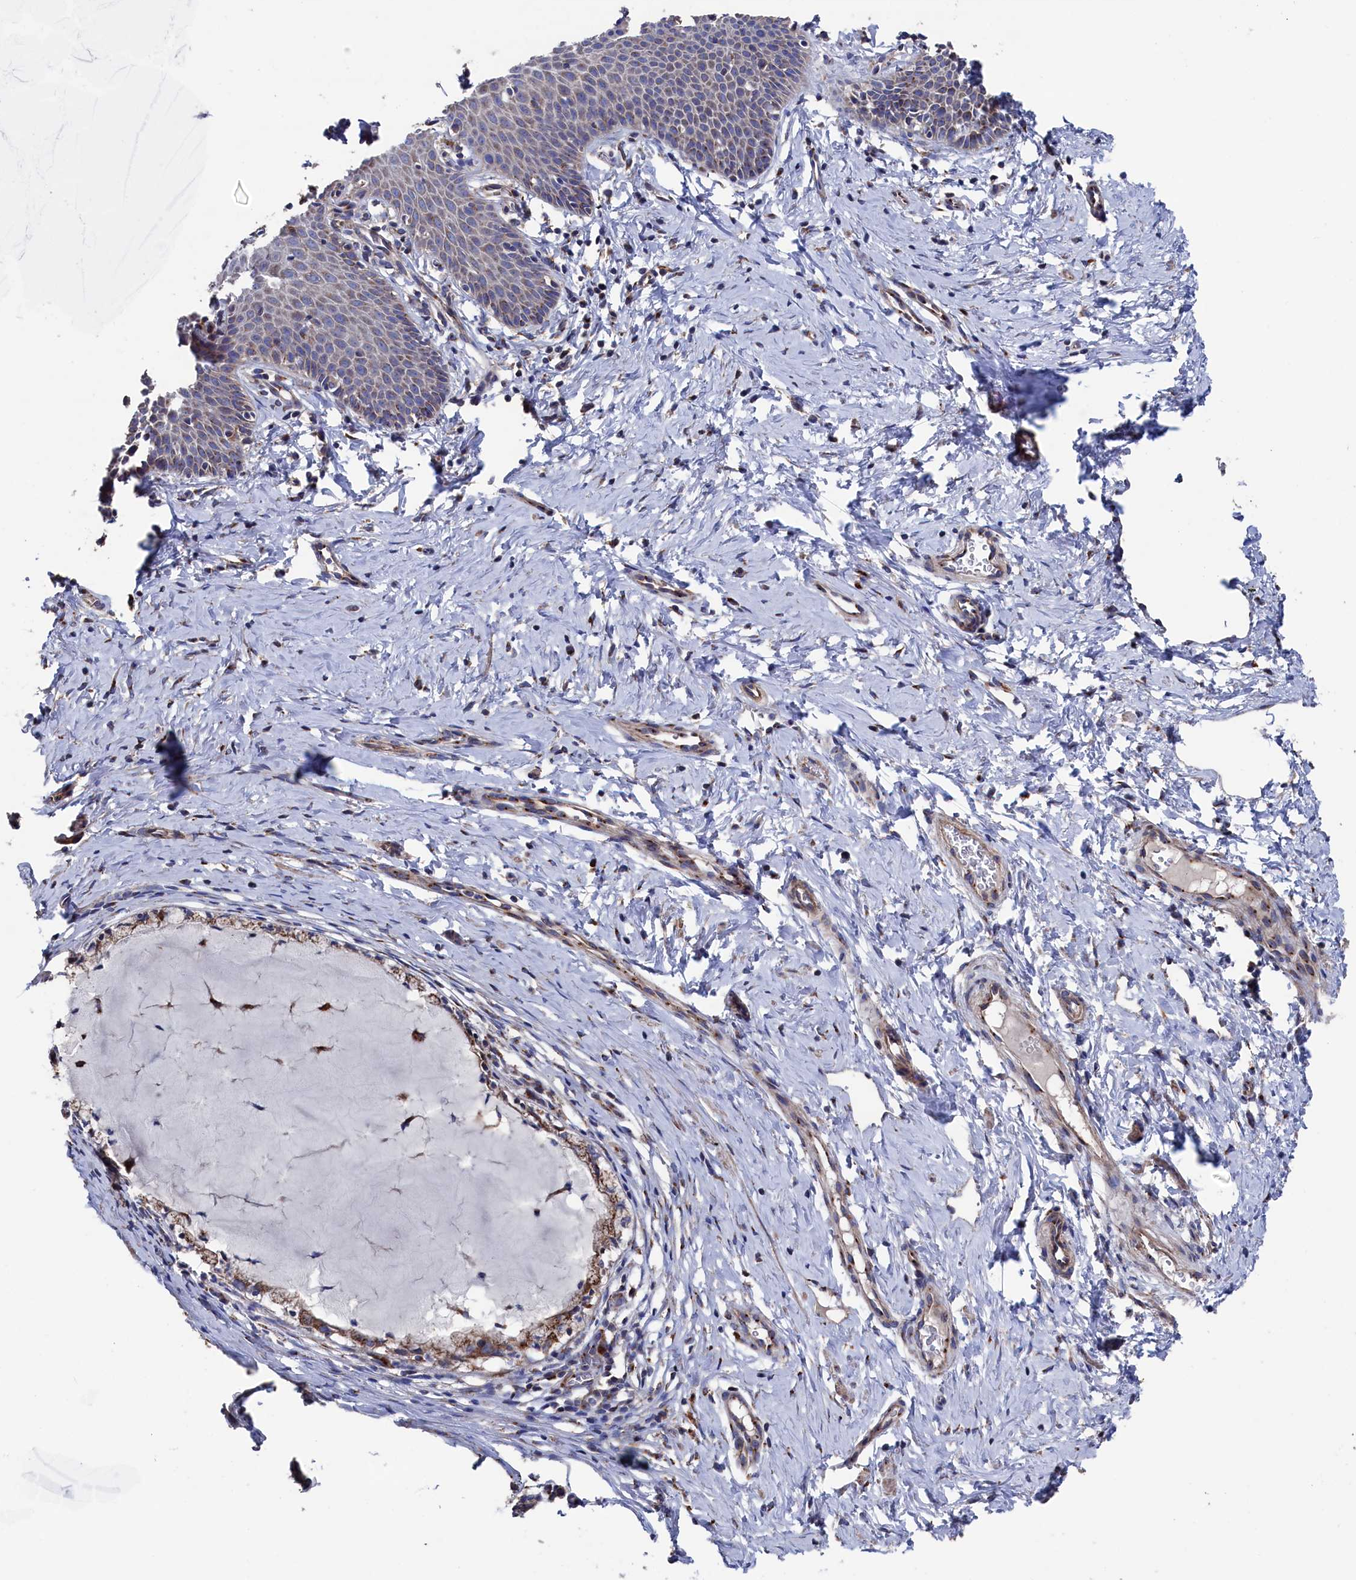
{"staining": {"intensity": "moderate", "quantity": ">75%", "location": "cytoplasmic/membranous"}, "tissue": "cervix", "cell_type": "Glandular cells", "image_type": "normal", "snomed": [{"axis": "morphology", "description": "Normal tissue, NOS"}, {"axis": "topography", "description": "Cervix"}], "caption": "DAB immunohistochemical staining of unremarkable cervix reveals moderate cytoplasmic/membranous protein expression in approximately >75% of glandular cells. (IHC, brightfield microscopy, high magnification).", "gene": "PRRC1", "patient": {"sex": "female", "age": 36}}